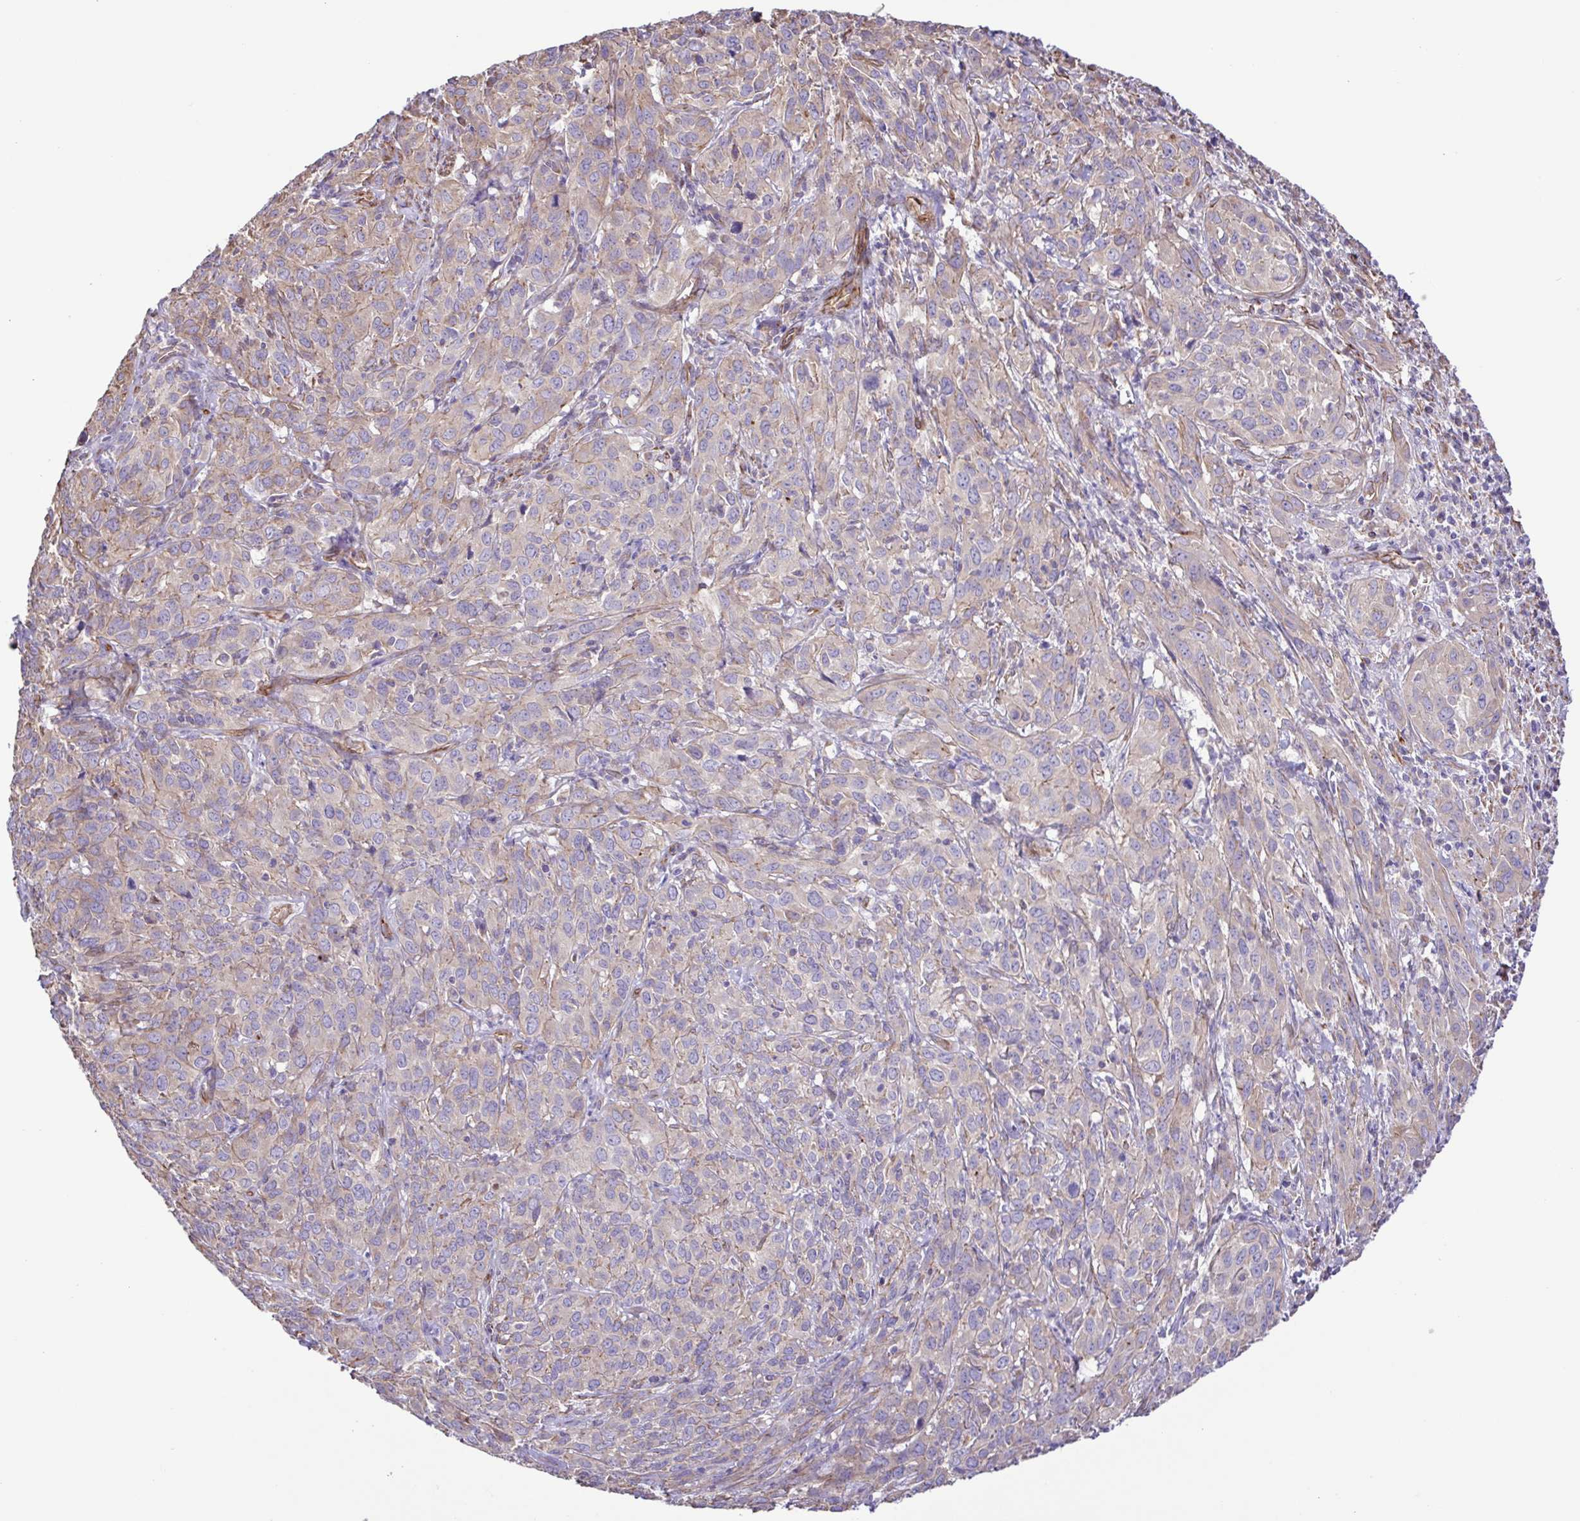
{"staining": {"intensity": "weak", "quantity": "<25%", "location": "cytoplasmic/membranous"}, "tissue": "cervical cancer", "cell_type": "Tumor cells", "image_type": "cancer", "snomed": [{"axis": "morphology", "description": "Squamous cell carcinoma, NOS"}, {"axis": "topography", "description": "Cervix"}], "caption": "Immunohistochemical staining of cervical squamous cell carcinoma shows no significant positivity in tumor cells.", "gene": "FLT1", "patient": {"sex": "female", "age": 51}}